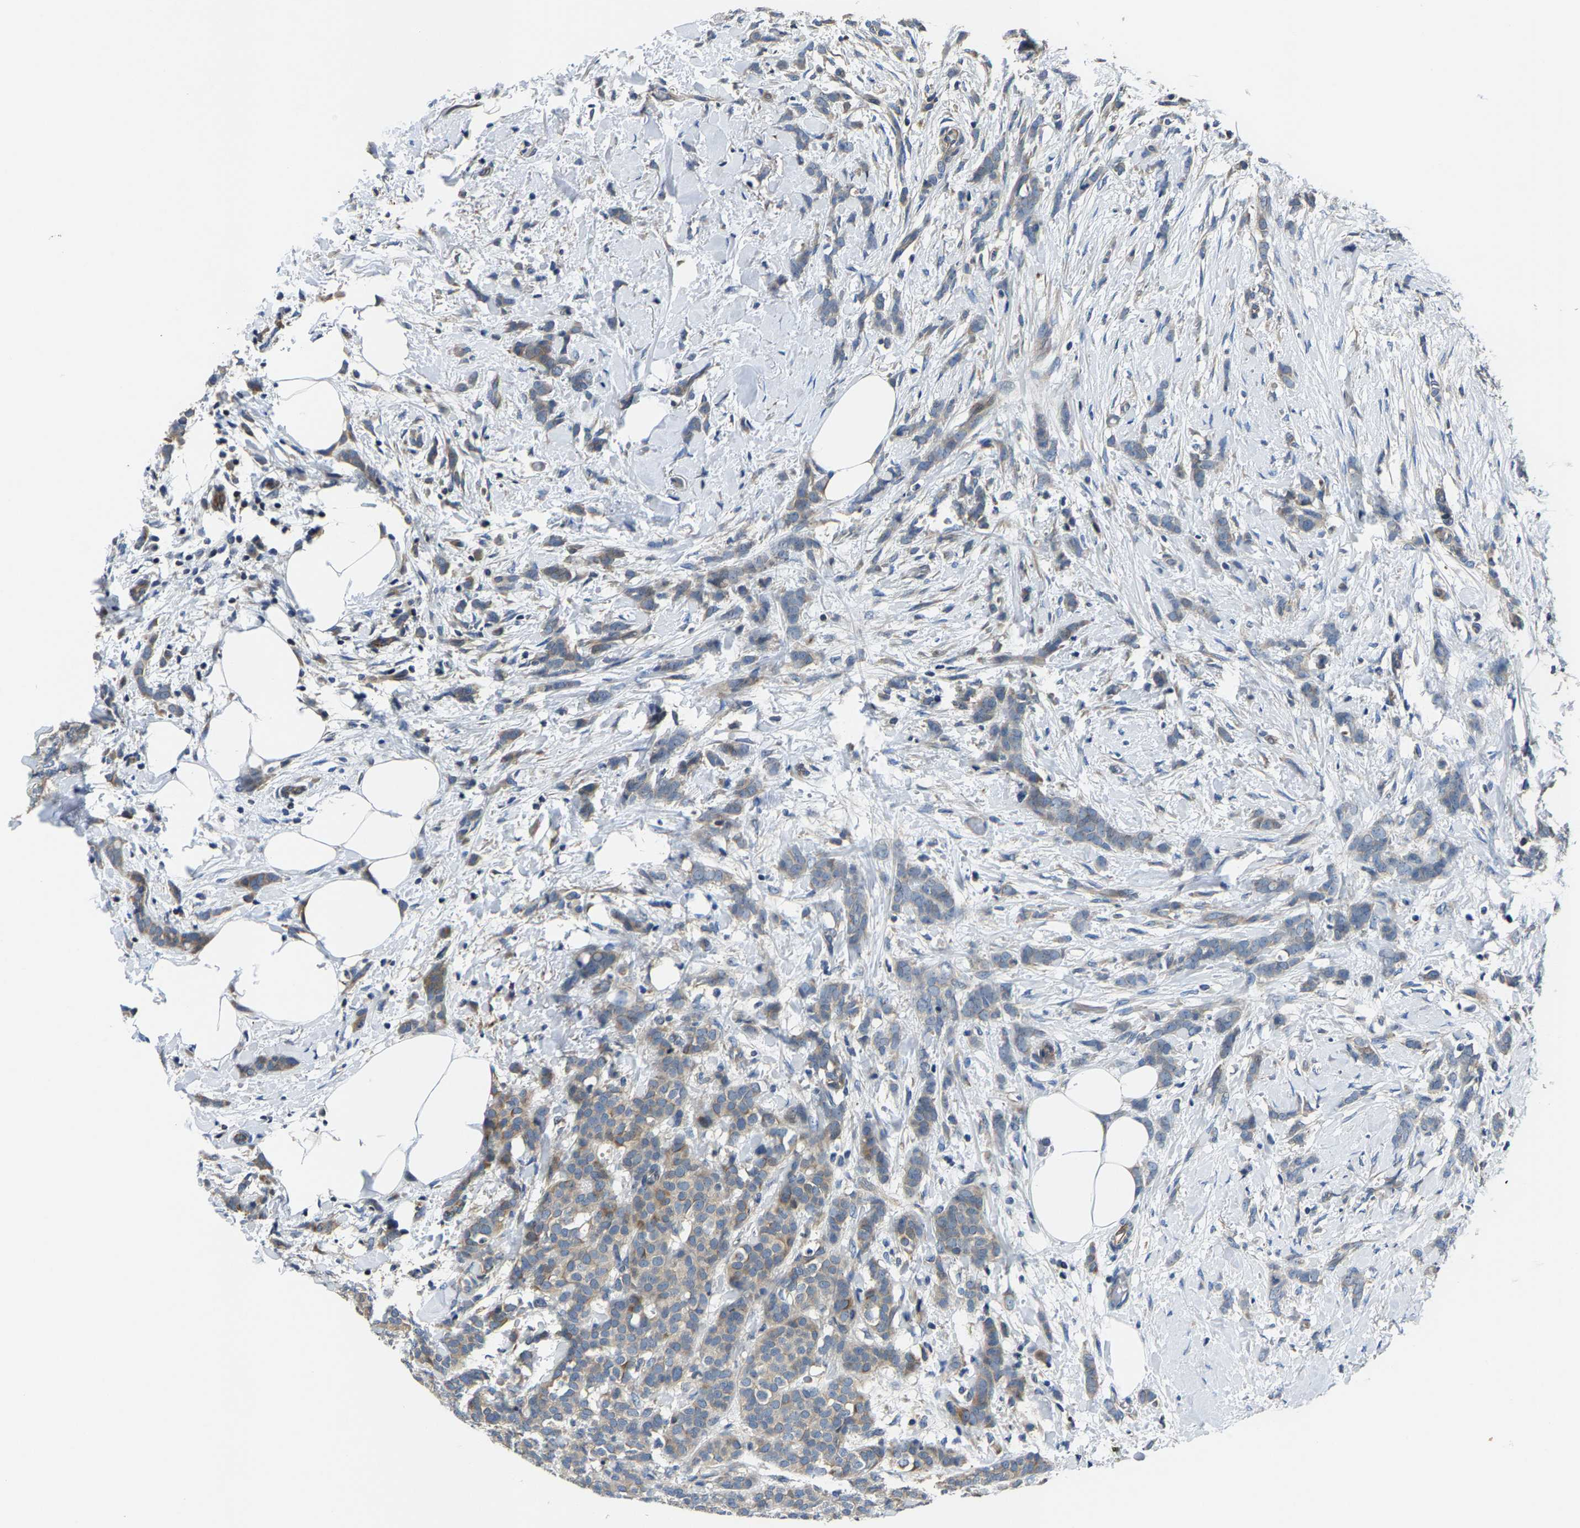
{"staining": {"intensity": "moderate", "quantity": "<25%", "location": "cytoplasmic/membranous"}, "tissue": "breast cancer", "cell_type": "Tumor cells", "image_type": "cancer", "snomed": [{"axis": "morphology", "description": "Lobular carcinoma, in situ"}, {"axis": "morphology", "description": "Lobular carcinoma"}, {"axis": "topography", "description": "Breast"}], "caption": "Human lobular carcinoma in situ (breast) stained with a protein marker exhibits moderate staining in tumor cells.", "gene": "AGBL3", "patient": {"sex": "female", "age": 41}}